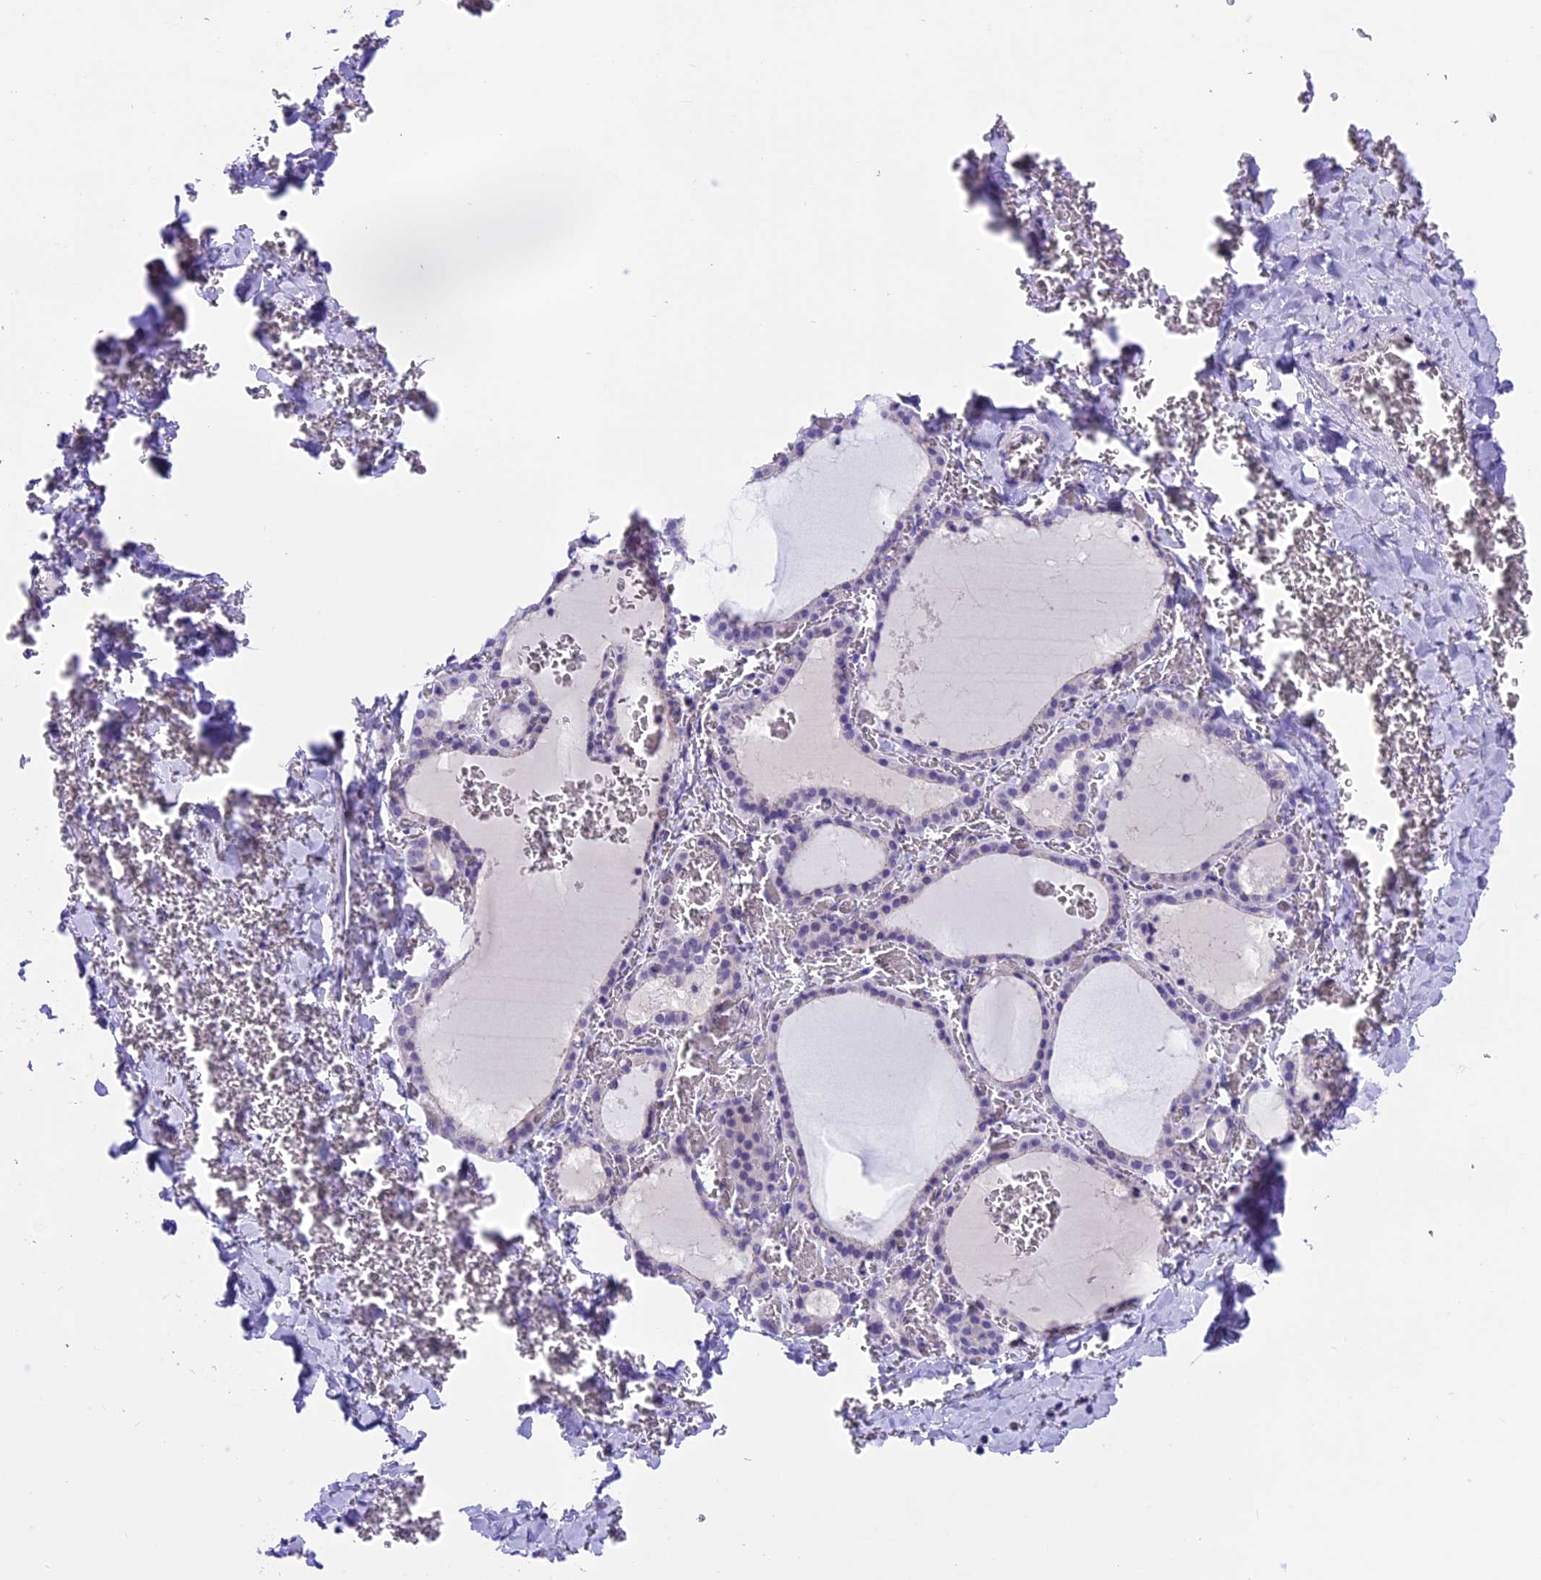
{"staining": {"intensity": "negative", "quantity": "none", "location": "none"}, "tissue": "thyroid gland", "cell_type": "Glandular cells", "image_type": "normal", "snomed": [{"axis": "morphology", "description": "Normal tissue, NOS"}, {"axis": "topography", "description": "Thyroid gland"}], "caption": "This is an IHC histopathology image of unremarkable thyroid gland. There is no expression in glandular cells.", "gene": "PRR15", "patient": {"sex": "female", "age": 39}}